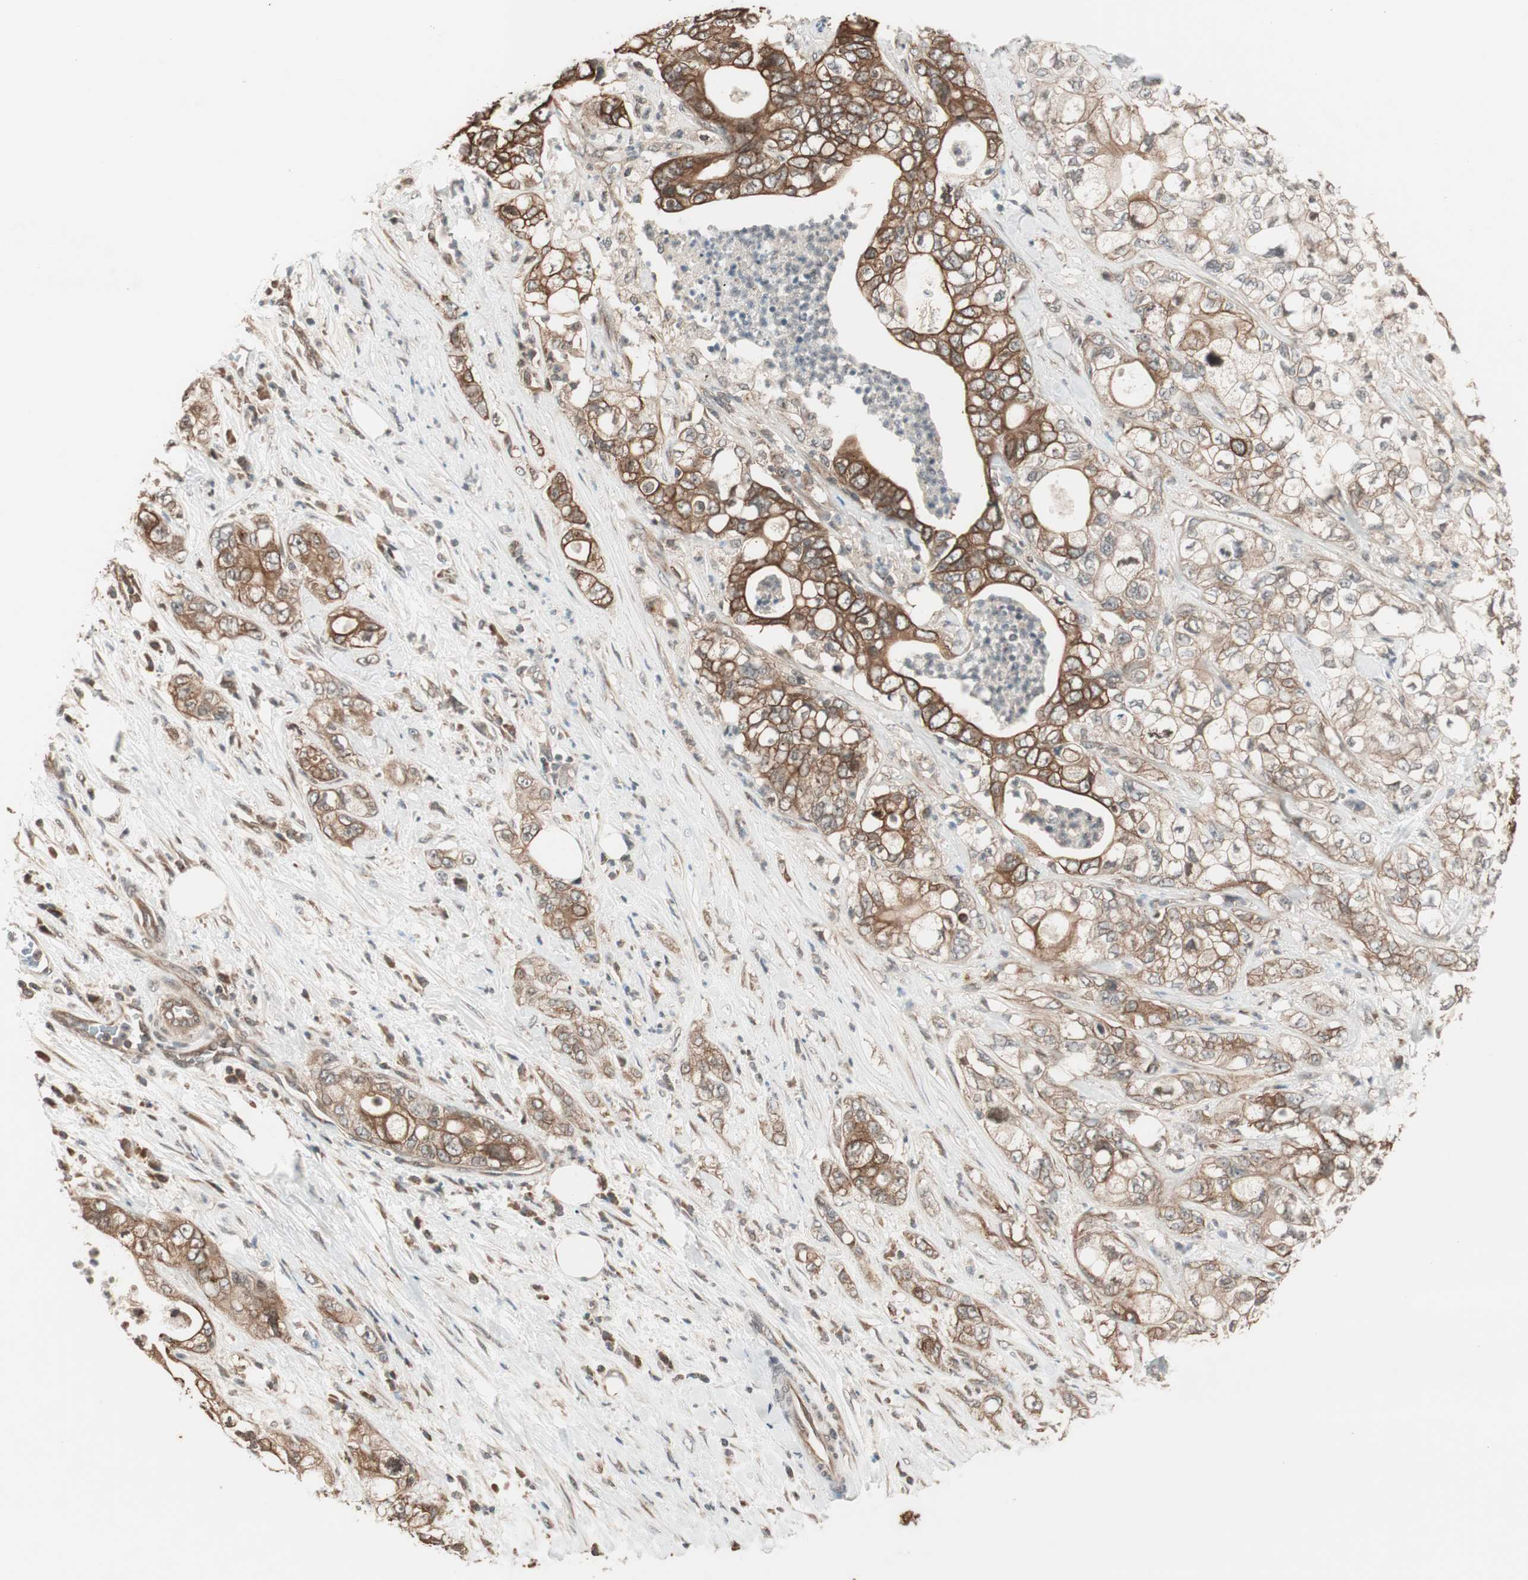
{"staining": {"intensity": "moderate", "quantity": ">75%", "location": "cytoplasmic/membranous"}, "tissue": "pancreatic cancer", "cell_type": "Tumor cells", "image_type": "cancer", "snomed": [{"axis": "morphology", "description": "Adenocarcinoma, NOS"}, {"axis": "topography", "description": "Pancreas"}], "caption": "Pancreatic adenocarcinoma stained with DAB IHC shows medium levels of moderate cytoplasmic/membranous expression in about >75% of tumor cells.", "gene": "FBXO5", "patient": {"sex": "male", "age": 70}}